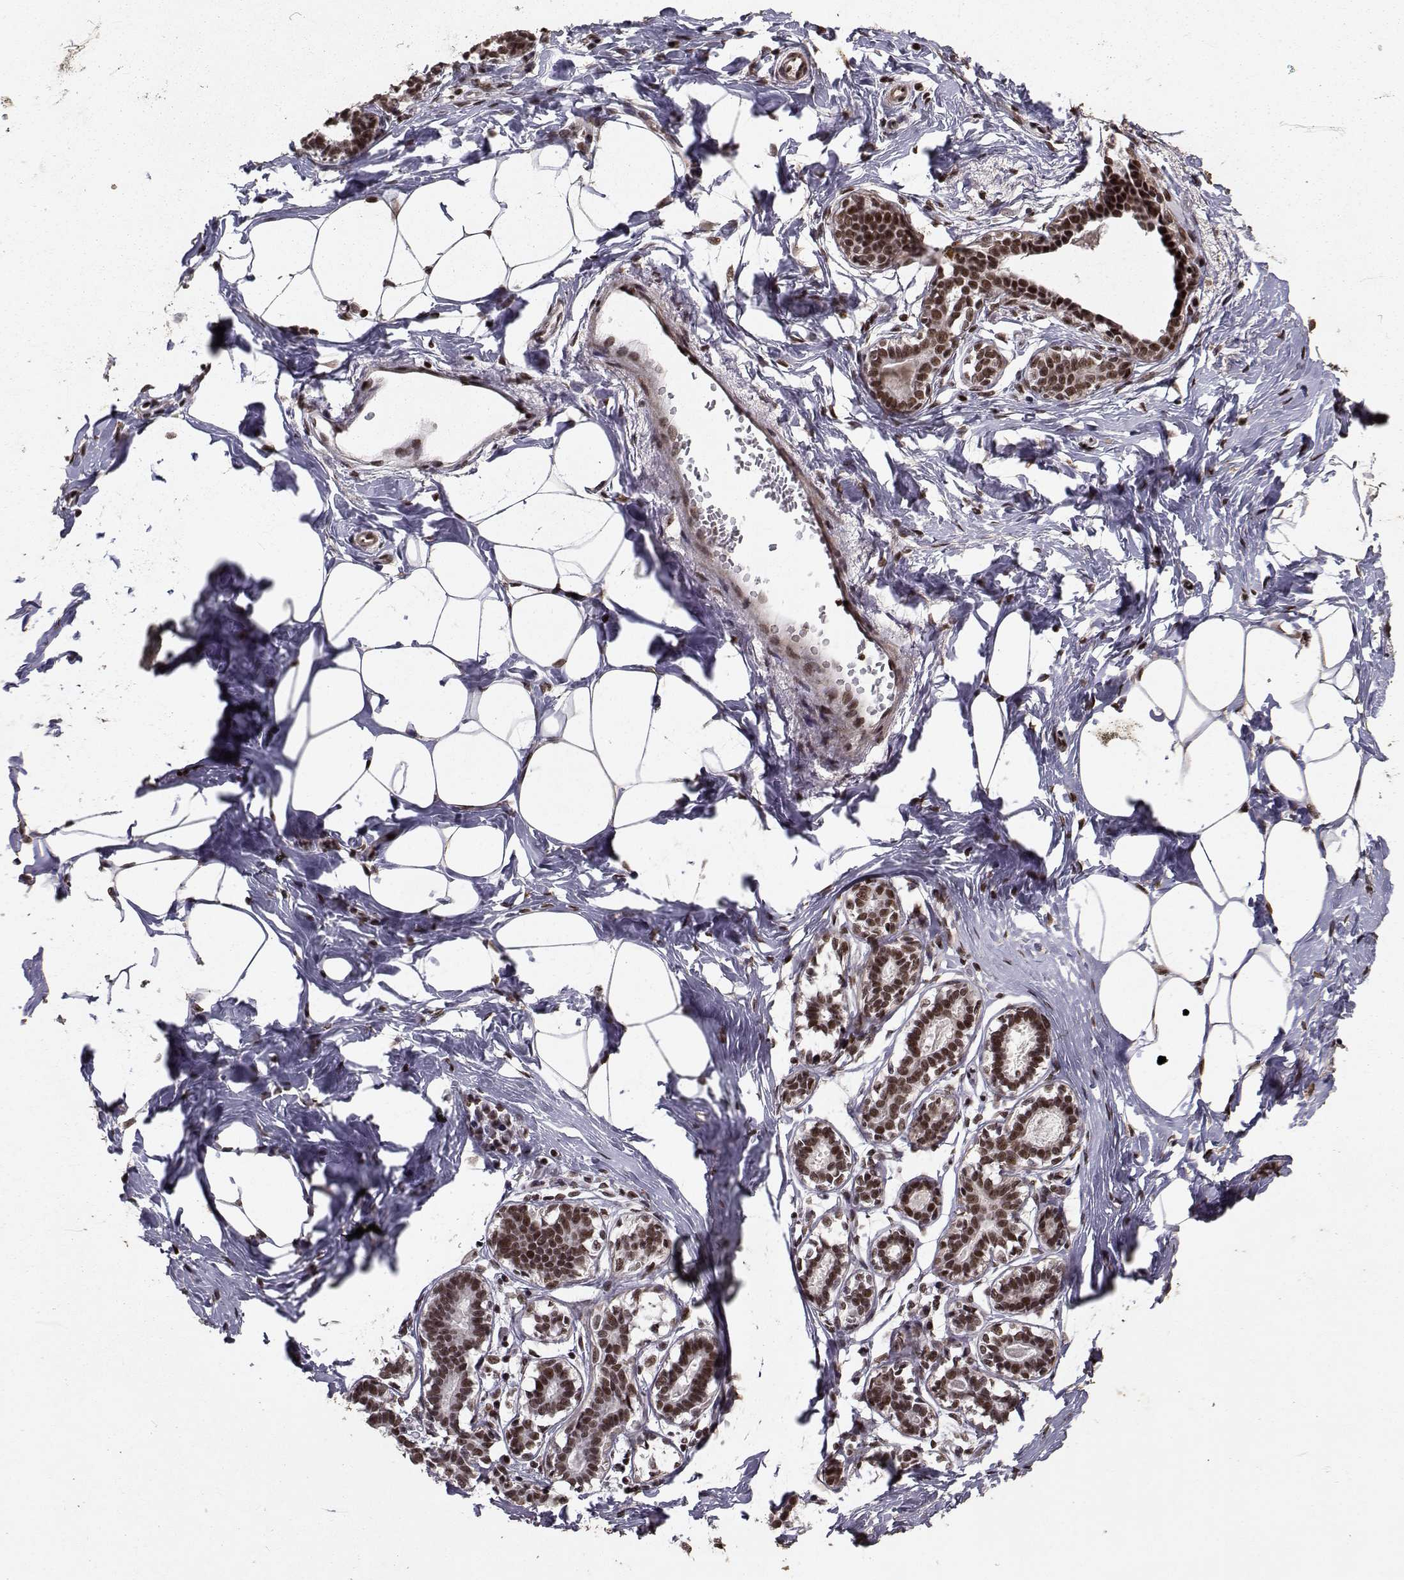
{"staining": {"intensity": "strong", "quantity": ">75%", "location": "nuclear"}, "tissue": "breast", "cell_type": "Adipocytes", "image_type": "normal", "snomed": [{"axis": "morphology", "description": "Normal tissue, NOS"}, {"axis": "morphology", "description": "Lobular carcinoma, in situ"}, {"axis": "topography", "description": "Breast"}], "caption": "Immunohistochemical staining of unremarkable breast exhibits strong nuclear protein positivity in about >75% of adipocytes.", "gene": "SF1", "patient": {"sex": "female", "age": 35}}